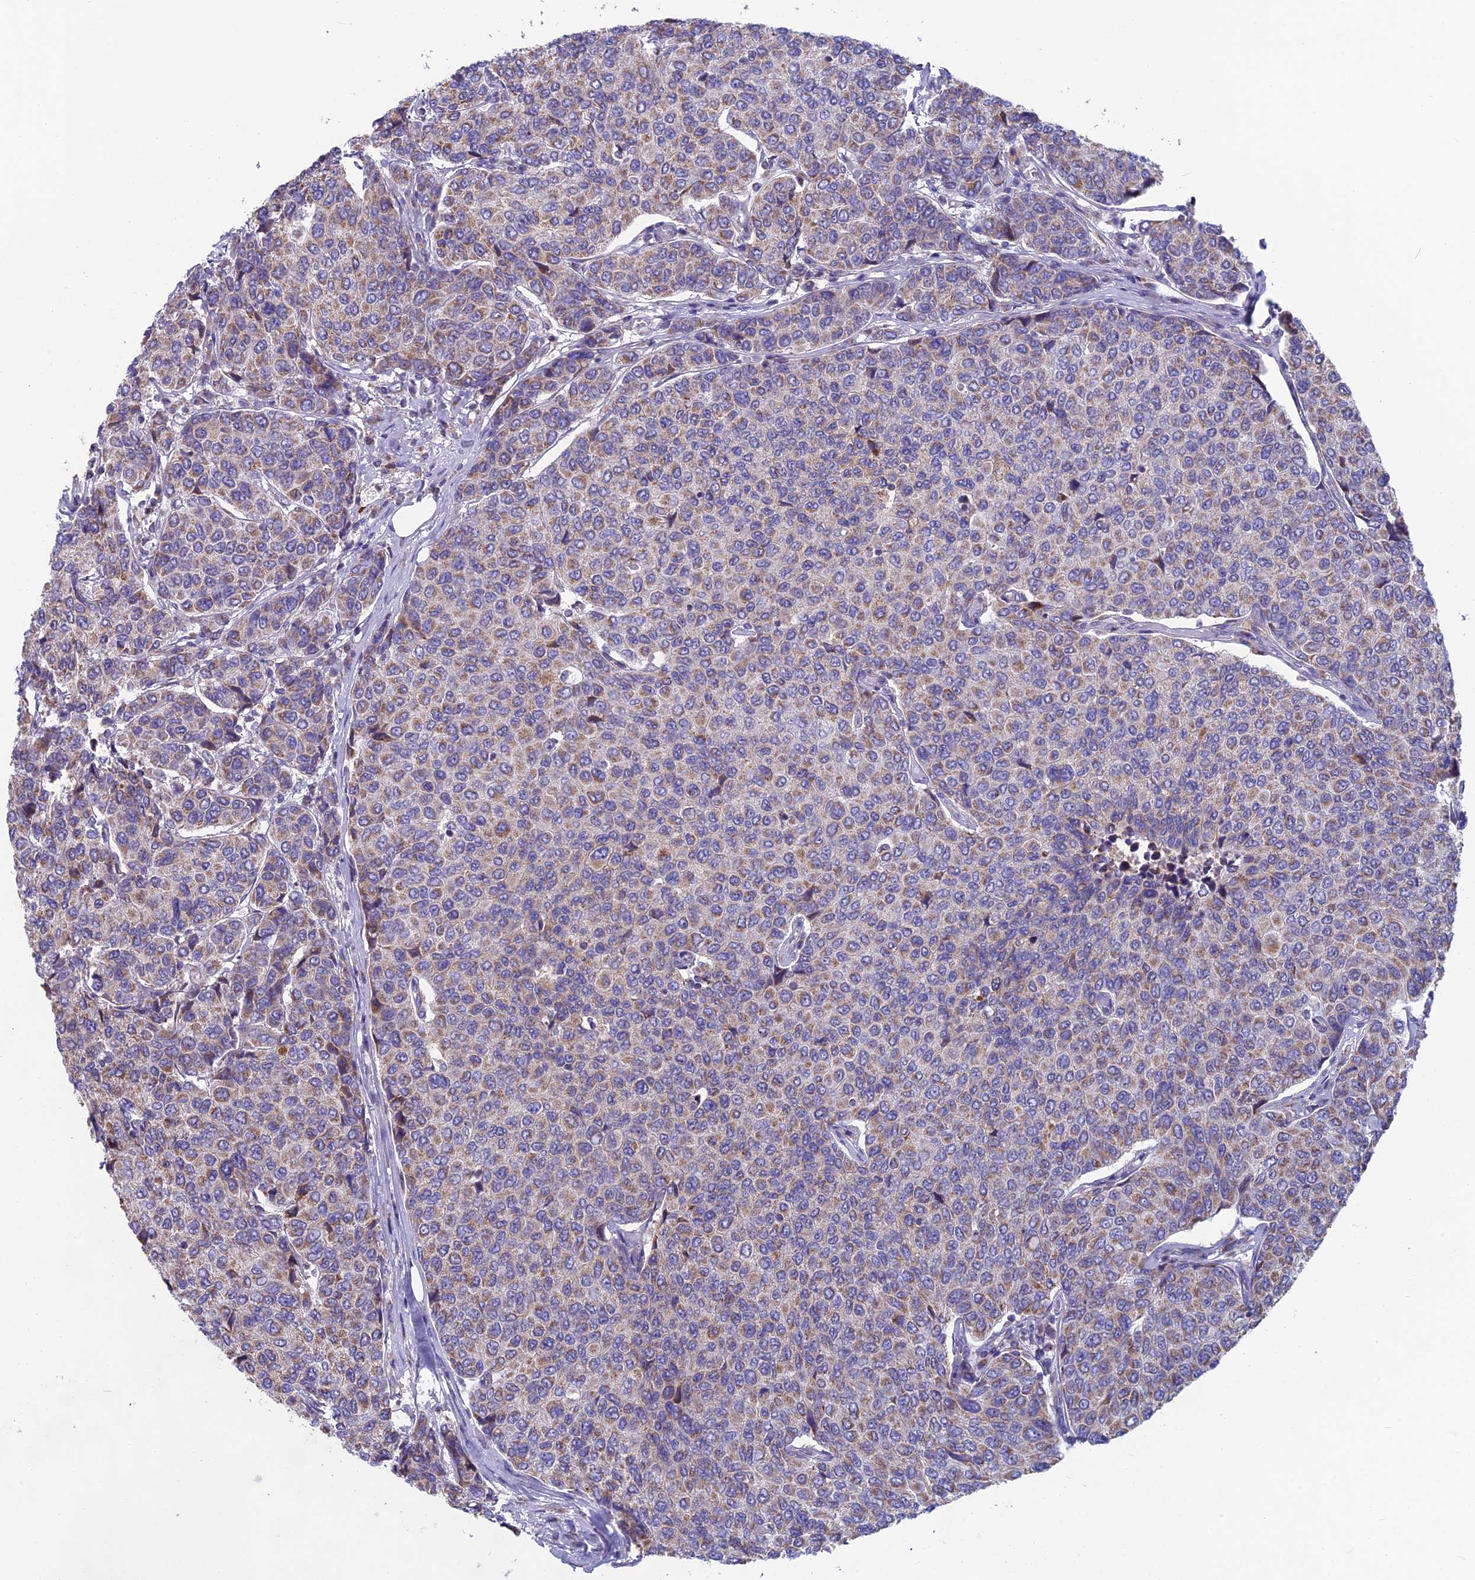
{"staining": {"intensity": "weak", "quantity": ">75%", "location": "cytoplasmic/membranous"}, "tissue": "breast cancer", "cell_type": "Tumor cells", "image_type": "cancer", "snomed": [{"axis": "morphology", "description": "Duct carcinoma"}, {"axis": "topography", "description": "Breast"}], "caption": "Immunohistochemical staining of breast cancer (invasive ductal carcinoma) demonstrates low levels of weak cytoplasmic/membranous protein staining in about >75% of tumor cells.", "gene": "CS", "patient": {"sex": "female", "age": 55}}